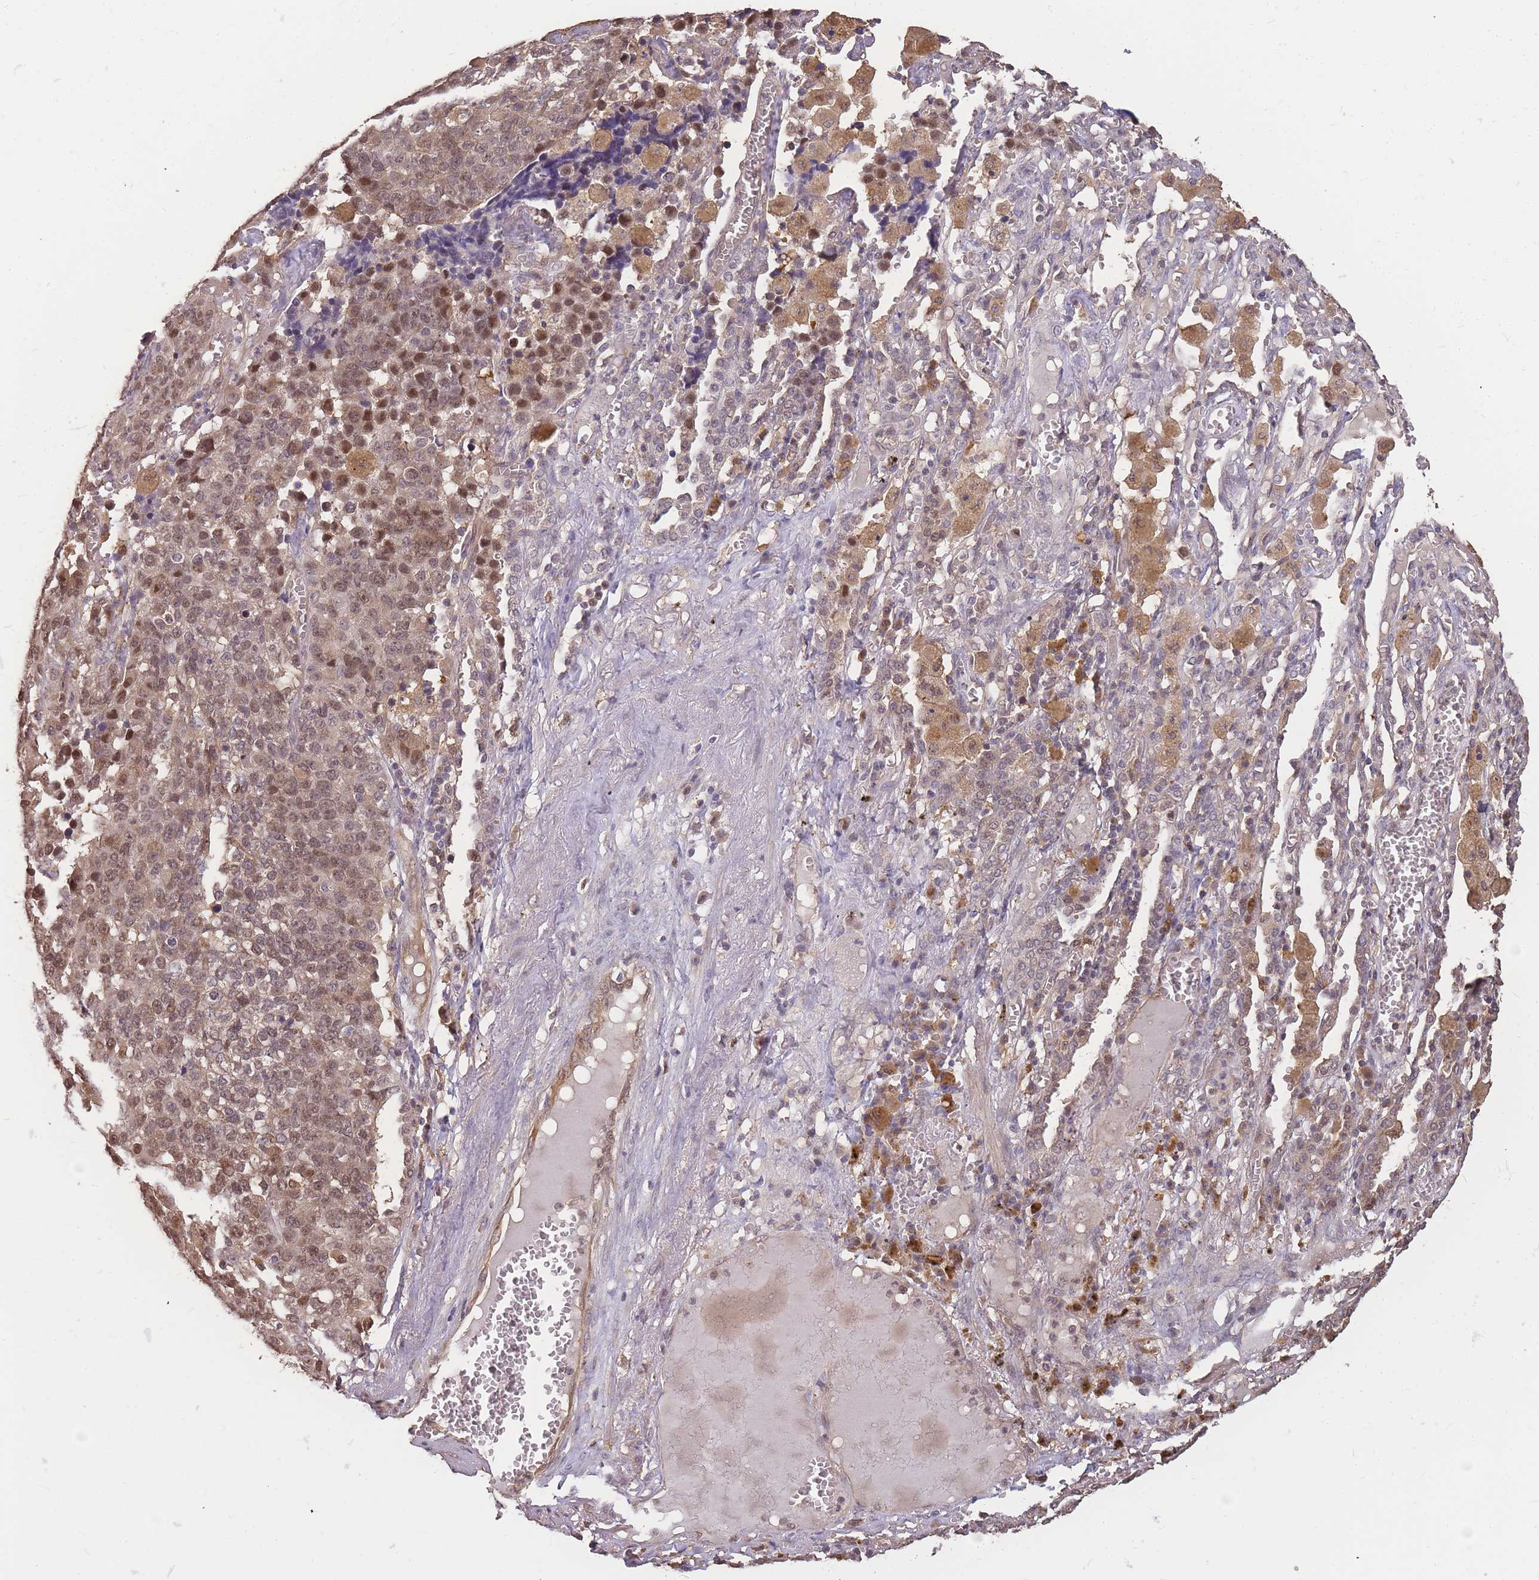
{"staining": {"intensity": "moderate", "quantity": "25%-75%", "location": "nuclear"}, "tissue": "lung cancer", "cell_type": "Tumor cells", "image_type": "cancer", "snomed": [{"axis": "morphology", "description": "Adenocarcinoma, NOS"}, {"axis": "topography", "description": "Lung"}], "caption": "Tumor cells display medium levels of moderate nuclear staining in approximately 25%-75% of cells in lung cancer.", "gene": "CDKN2AIPNL", "patient": {"sex": "male", "age": 49}}